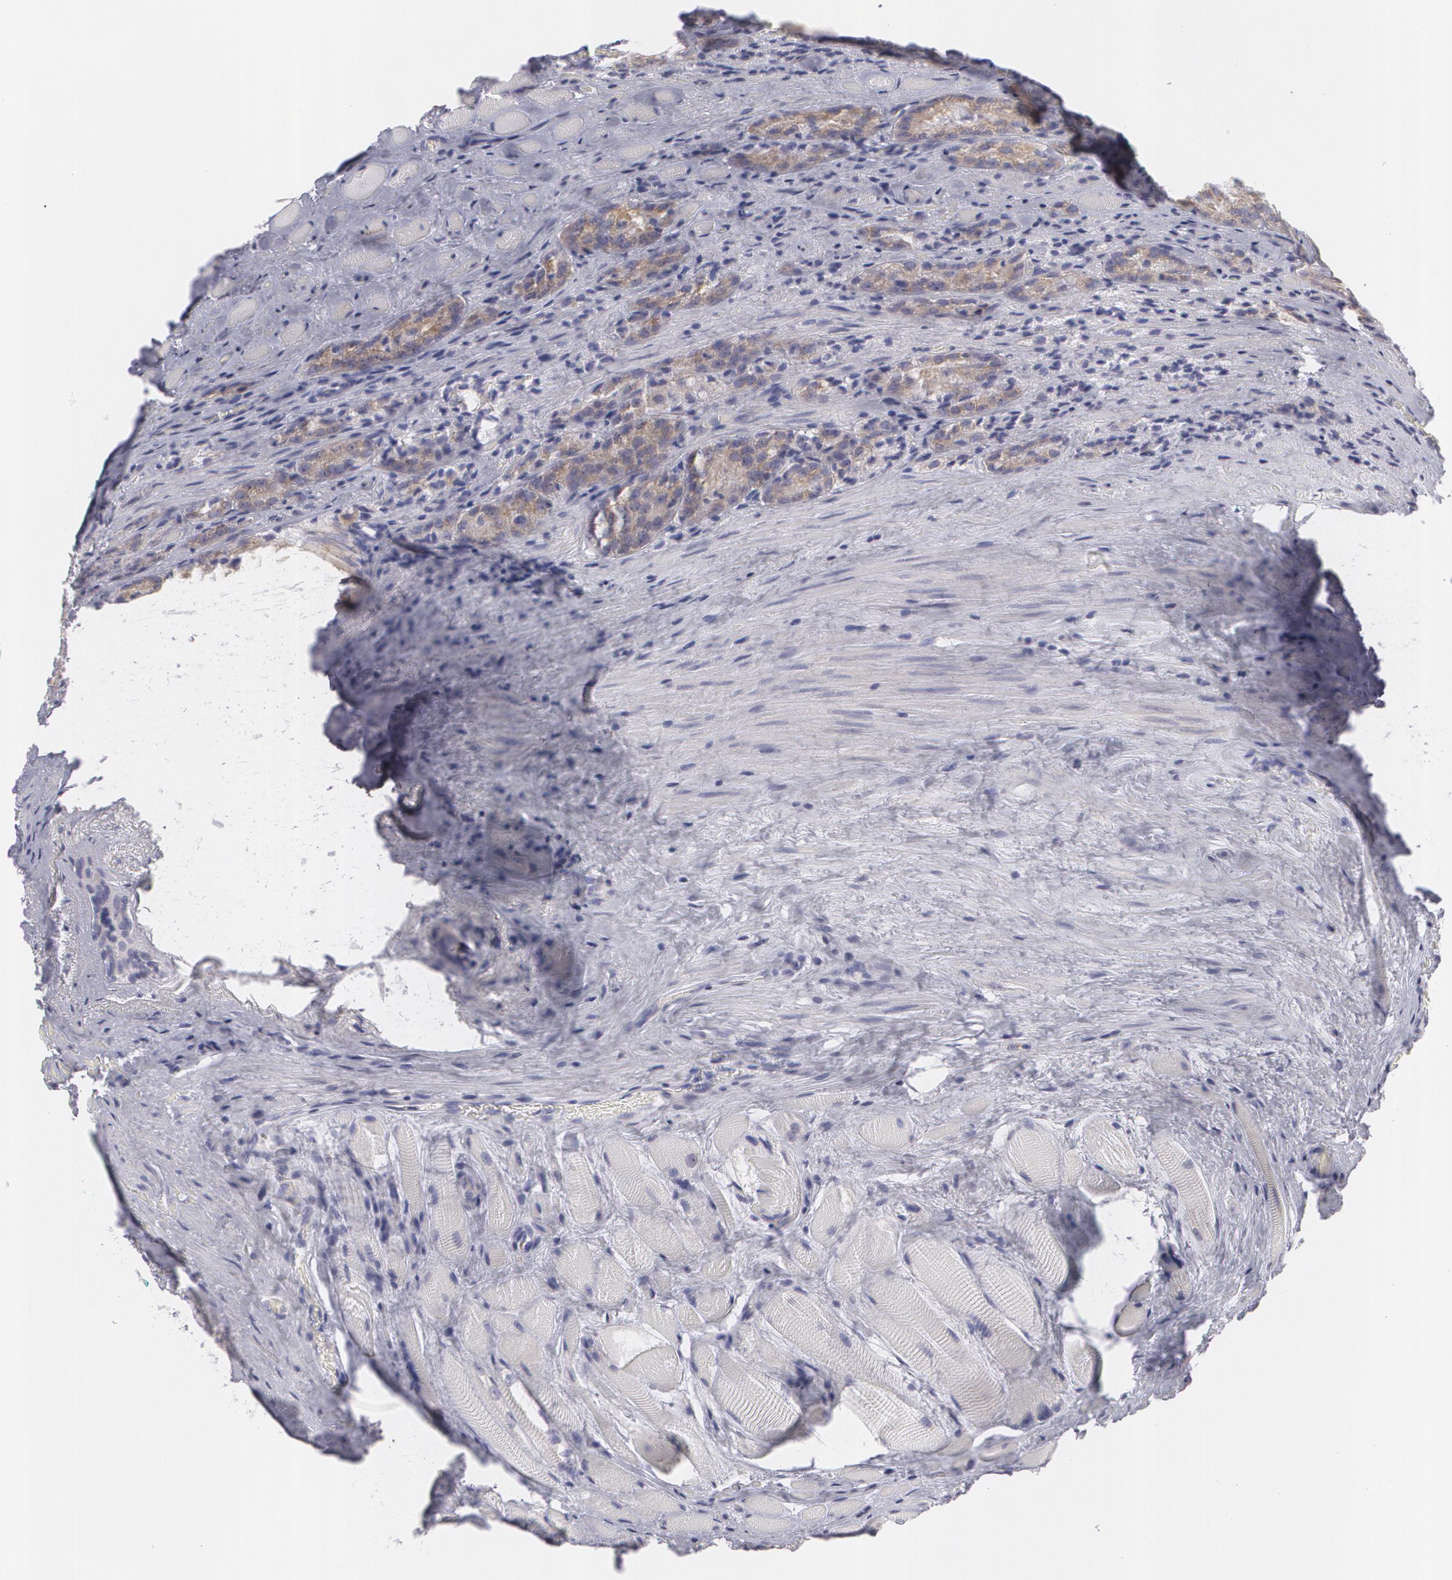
{"staining": {"intensity": "moderate", "quantity": ">75%", "location": "cytoplasmic/membranous"}, "tissue": "prostate cancer", "cell_type": "Tumor cells", "image_type": "cancer", "snomed": [{"axis": "morphology", "description": "Adenocarcinoma, Medium grade"}, {"axis": "topography", "description": "Prostate"}], "caption": "DAB immunohistochemical staining of adenocarcinoma (medium-grade) (prostate) demonstrates moderate cytoplasmic/membranous protein staining in approximately >75% of tumor cells. (brown staining indicates protein expression, while blue staining denotes nuclei).", "gene": "MBNL3", "patient": {"sex": "male", "age": 60}}